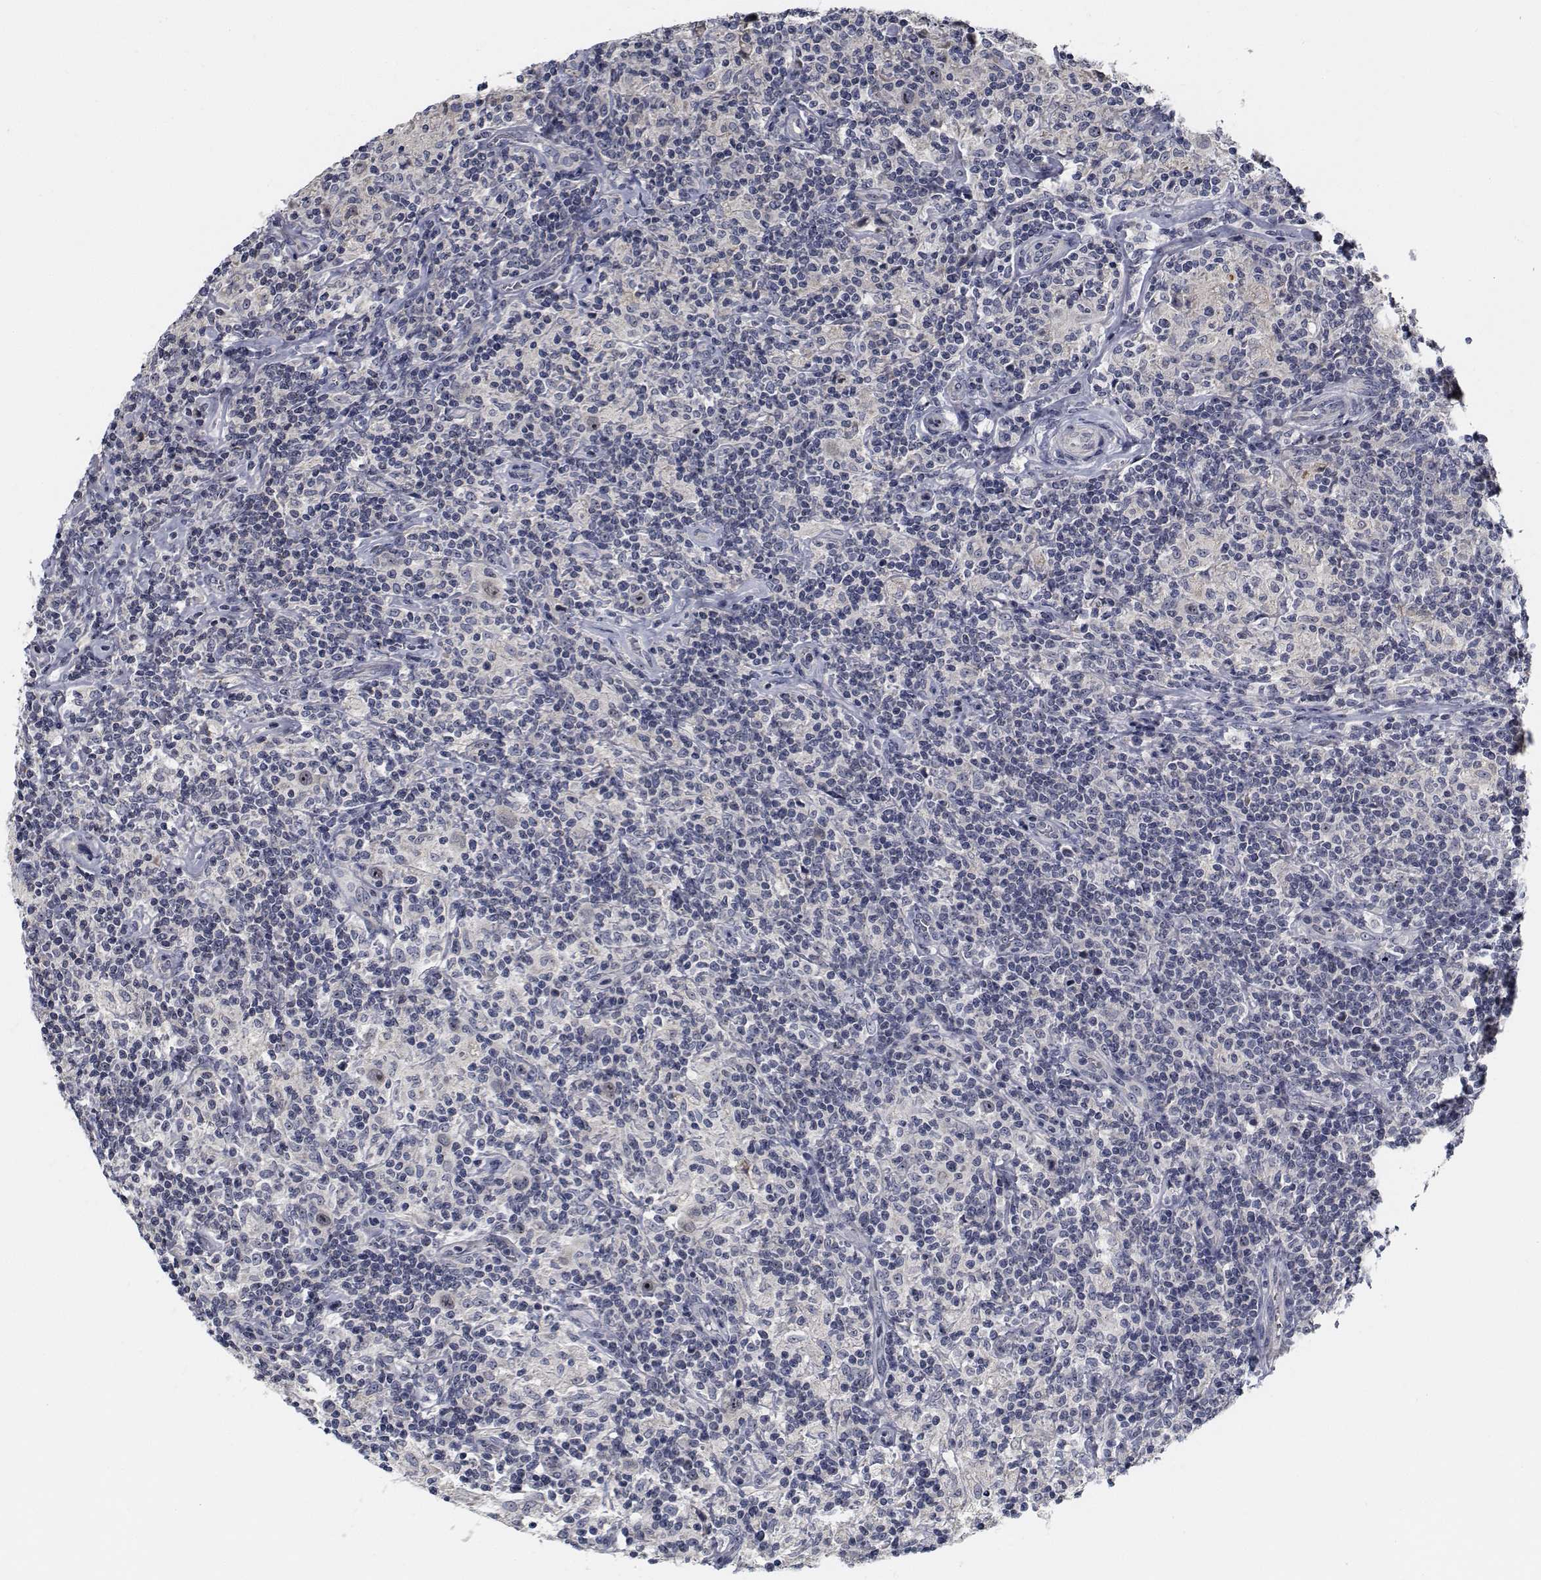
{"staining": {"intensity": "negative", "quantity": "none", "location": "none"}, "tissue": "lymphoma", "cell_type": "Tumor cells", "image_type": "cancer", "snomed": [{"axis": "morphology", "description": "Hodgkin's disease, NOS"}, {"axis": "topography", "description": "Lymph node"}], "caption": "DAB immunohistochemical staining of human Hodgkin's disease displays no significant staining in tumor cells.", "gene": "NVL", "patient": {"sex": "male", "age": 70}}